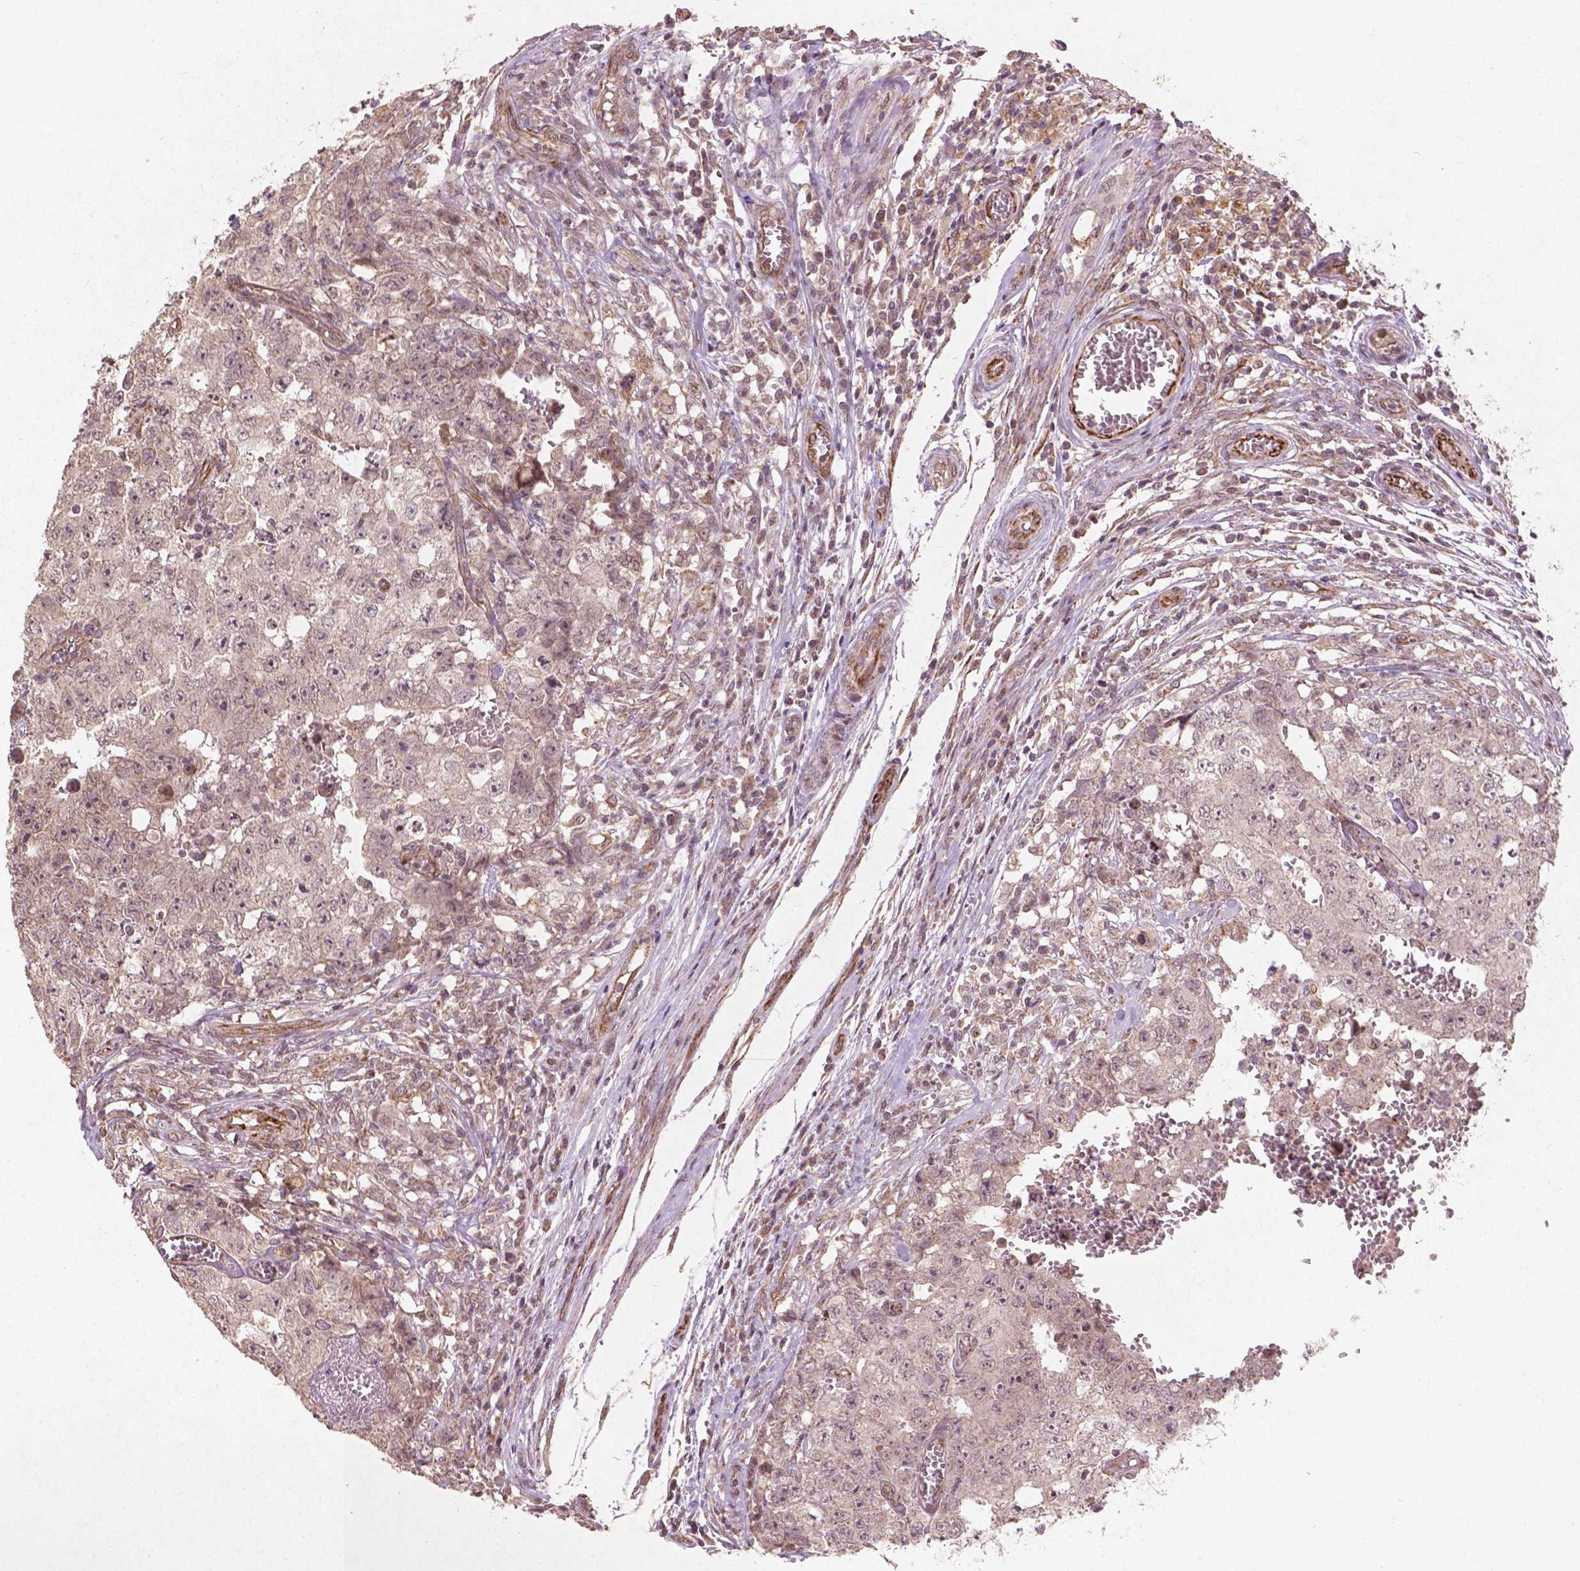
{"staining": {"intensity": "negative", "quantity": "none", "location": "none"}, "tissue": "testis cancer", "cell_type": "Tumor cells", "image_type": "cancer", "snomed": [{"axis": "morphology", "description": "Carcinoma, Embryonal, NOS"}, {"axis": "topography", "description": "Testis"}], "caption": "Tumor cells show no significant expression in testis cancer (embryonal carcinoma).", "gene": "SMAD2", "patient": {"sex": "male", "age": 36}}